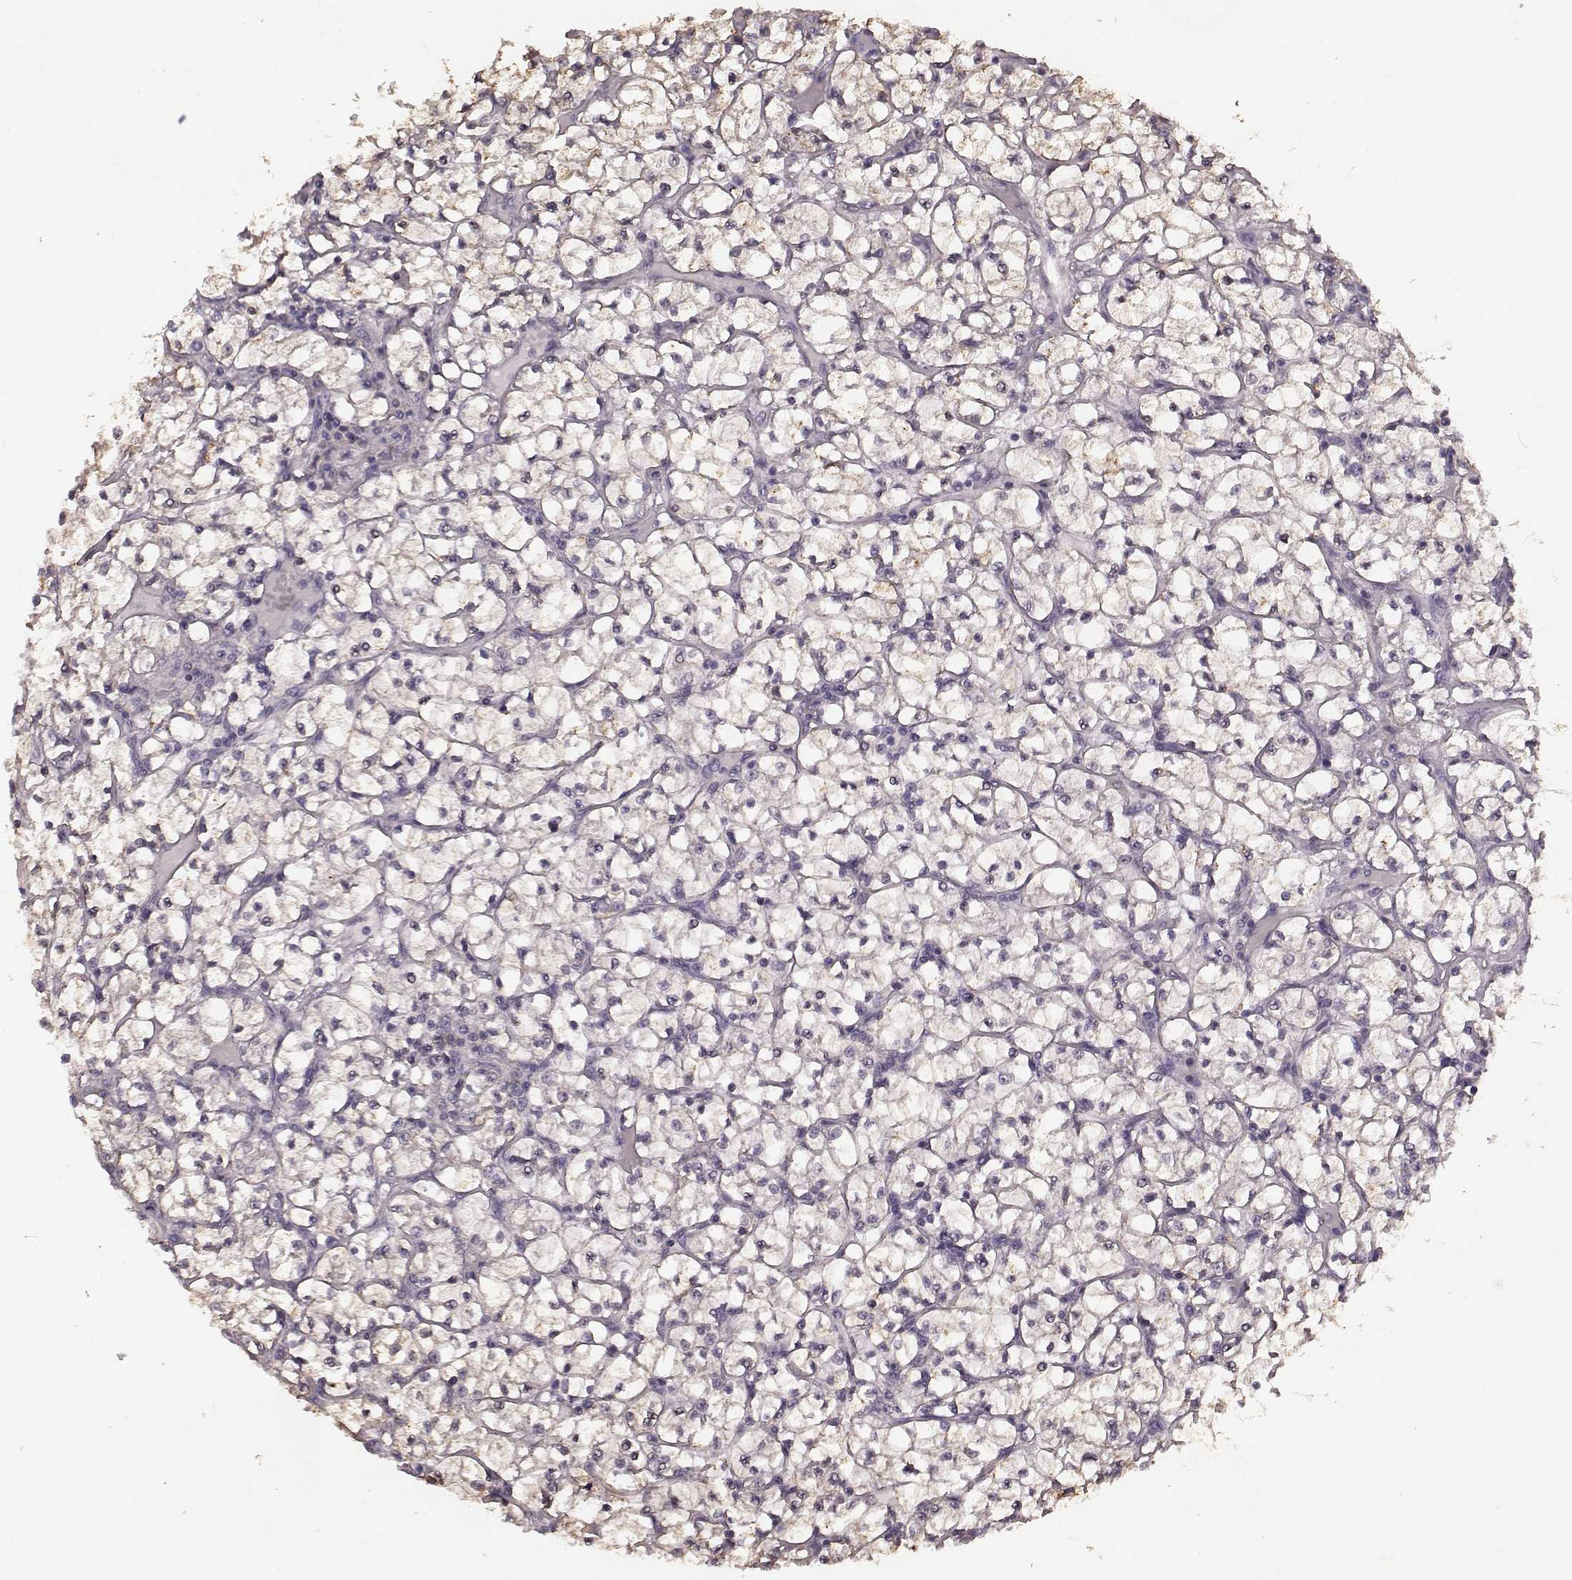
{"staining": {"intensity": "weak", "quantity": ">75%", "location": "cytoplasmic/membranous"}, "tissue": "renal cancer", "cell_type": "Tumor cells", "image_type": "cancer", "snomed": [{"axis": "morphology", "description": "Adenocarcinoma, NOS"}, {"axis": "topography", "description": "Kidney"}], "caption": "Adenocarcinoma (renal) stained with a protein marker shows weak staining in tumor cells.", "gene": "PDCD1", "patient": {"sex": "female", "age": 64}}